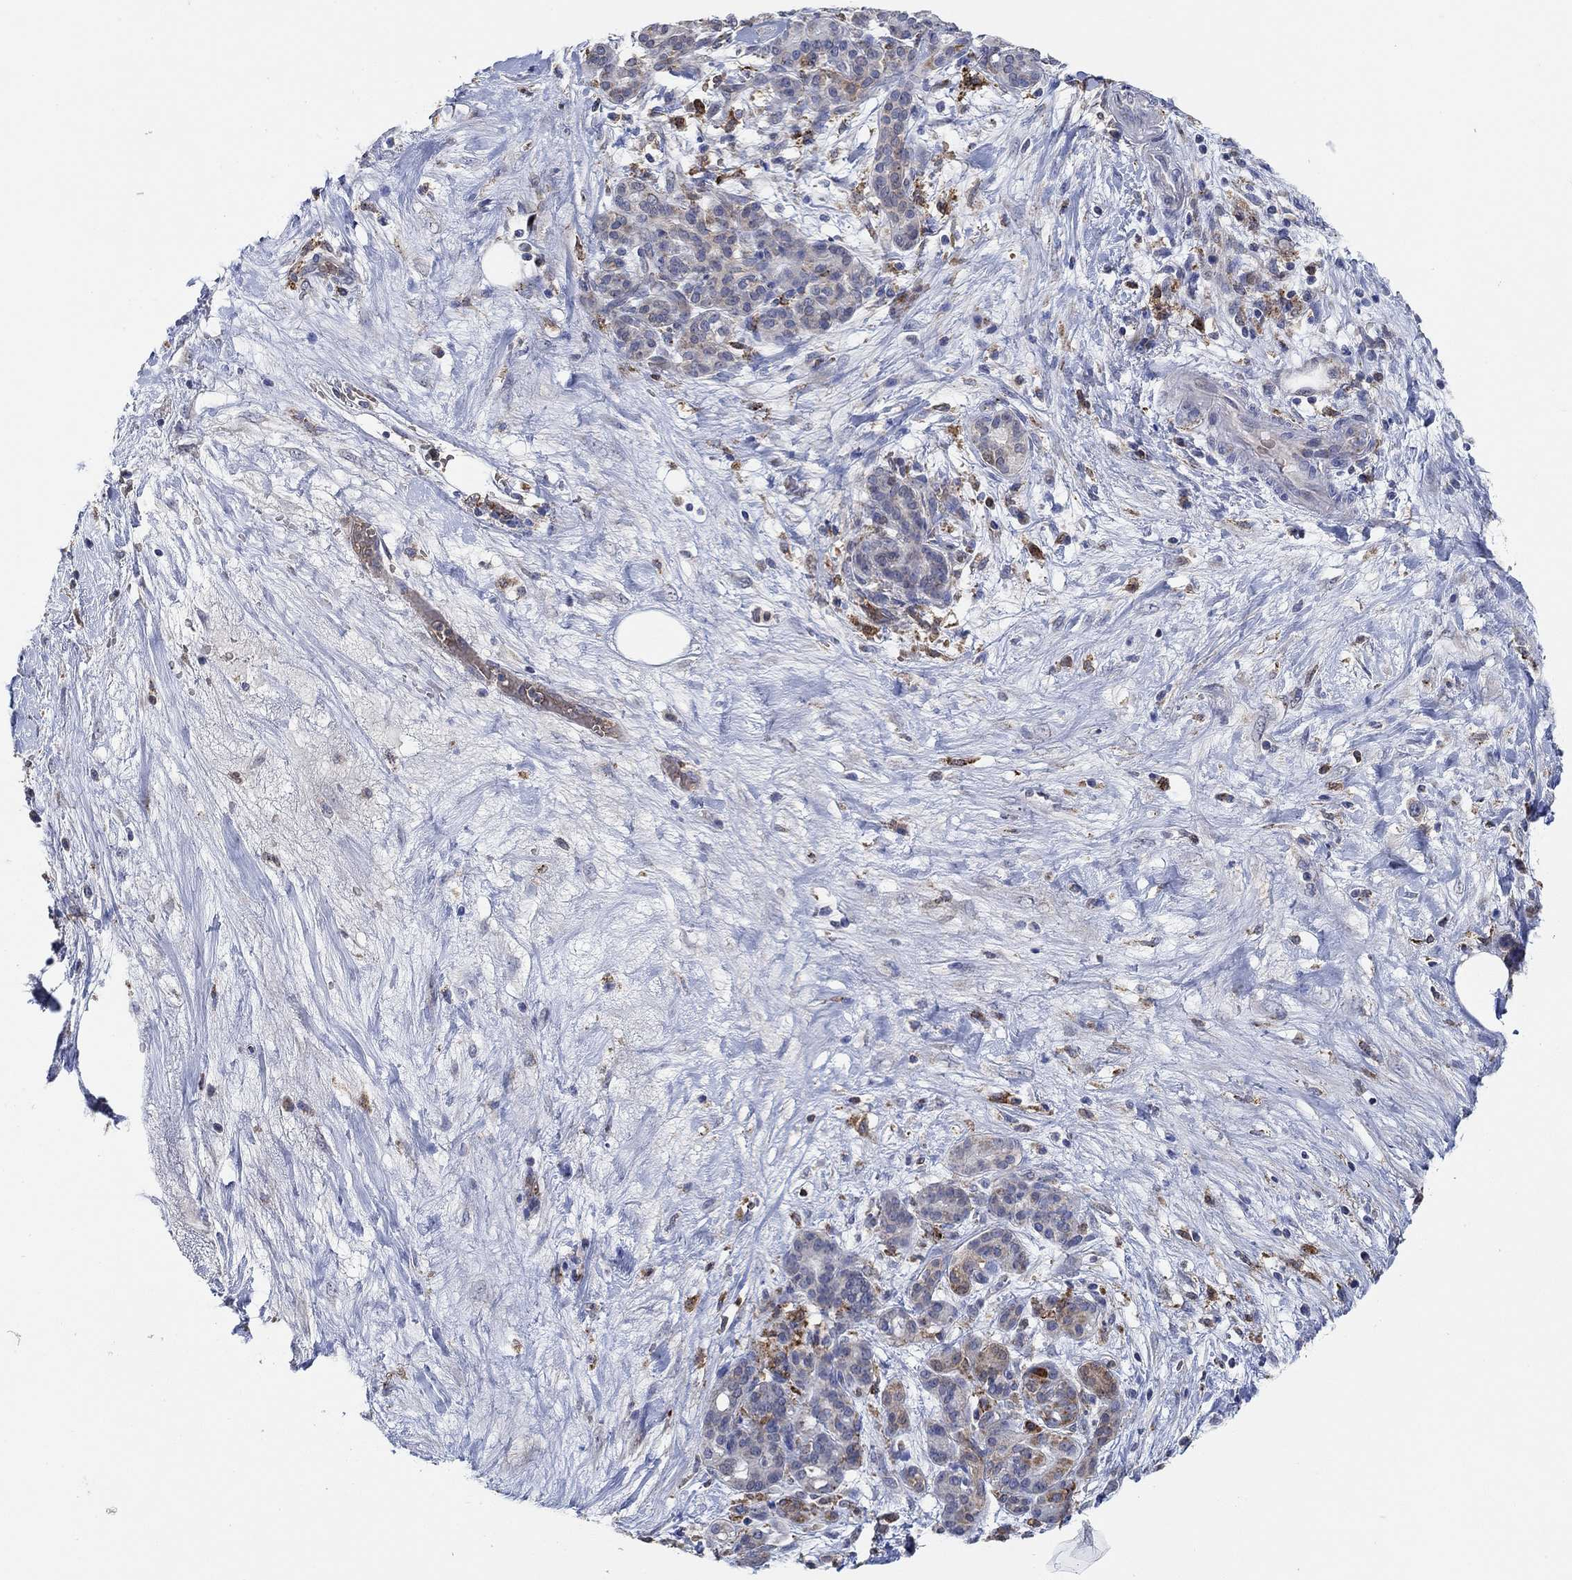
{"staining": {"intensity": "negative", "quantity": "none", "location": "none"}, "tissue": "pancreatic cancer", "cell_type": "Tumor cells", "image_type": "cancer", "snomed": [{"axis": "morphology", "description": "Adenocarcinoma, NOS"}, {"axis": "topography", "description": "Pancreas"}], "caption": "Tumor cells show no significant protein positivity in pancreatic adenocarcinoma.", "gene": "MPP1", "patient": {"sex": "male", "age": 44}}